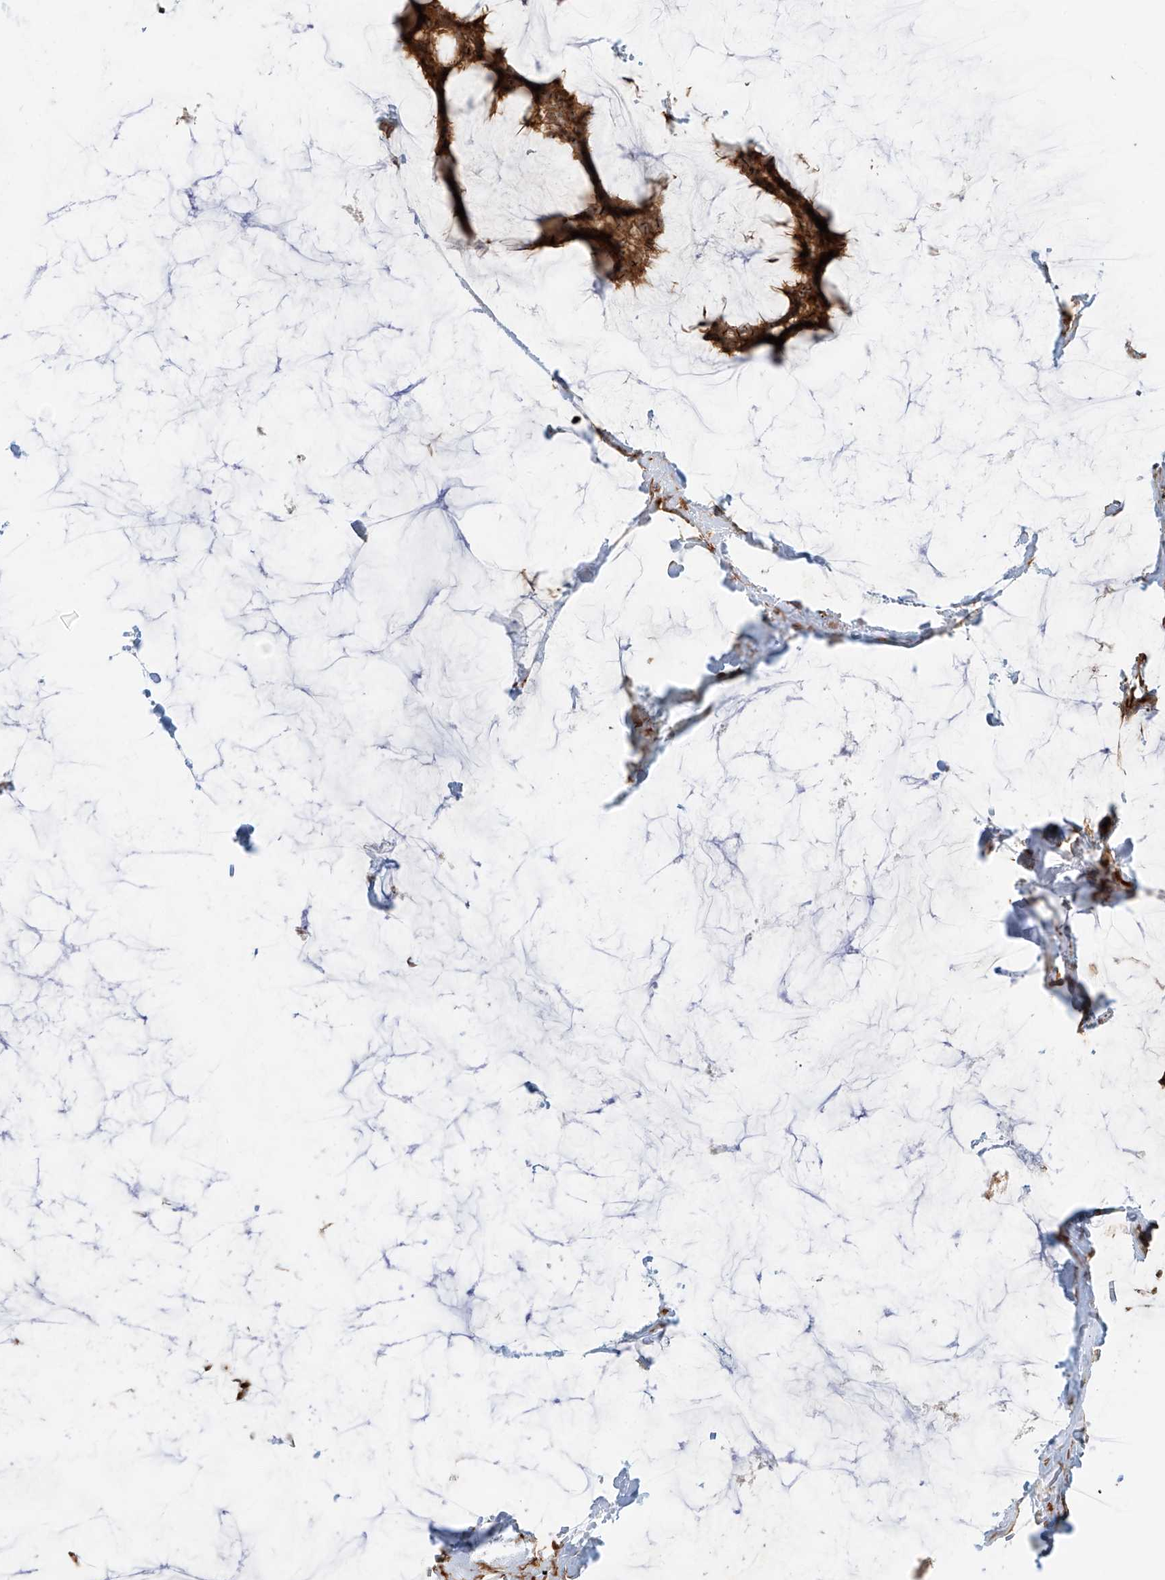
{"staining": {"intensity": "strong", "quantity": ">75%", "location": "cytoplasmic/membranous"}, "tissue": "breast cancer", "cell_type": "Tumor cells", "image_type": "cancer", "snomed": [{"axis": "morphology", "description": "Duct carcinoma"}, {"axis": "topography", "description": "Breast"}], "caption": "Approximately >75% of tumor cells in infiltrating ductal carcinoma (breast) show strong cytoplasmic/membranous protein positivity as visualized by brown immunohistochemical staining.", "gene": "SNX9", "patient": {"sex": "female", "age": 93}}